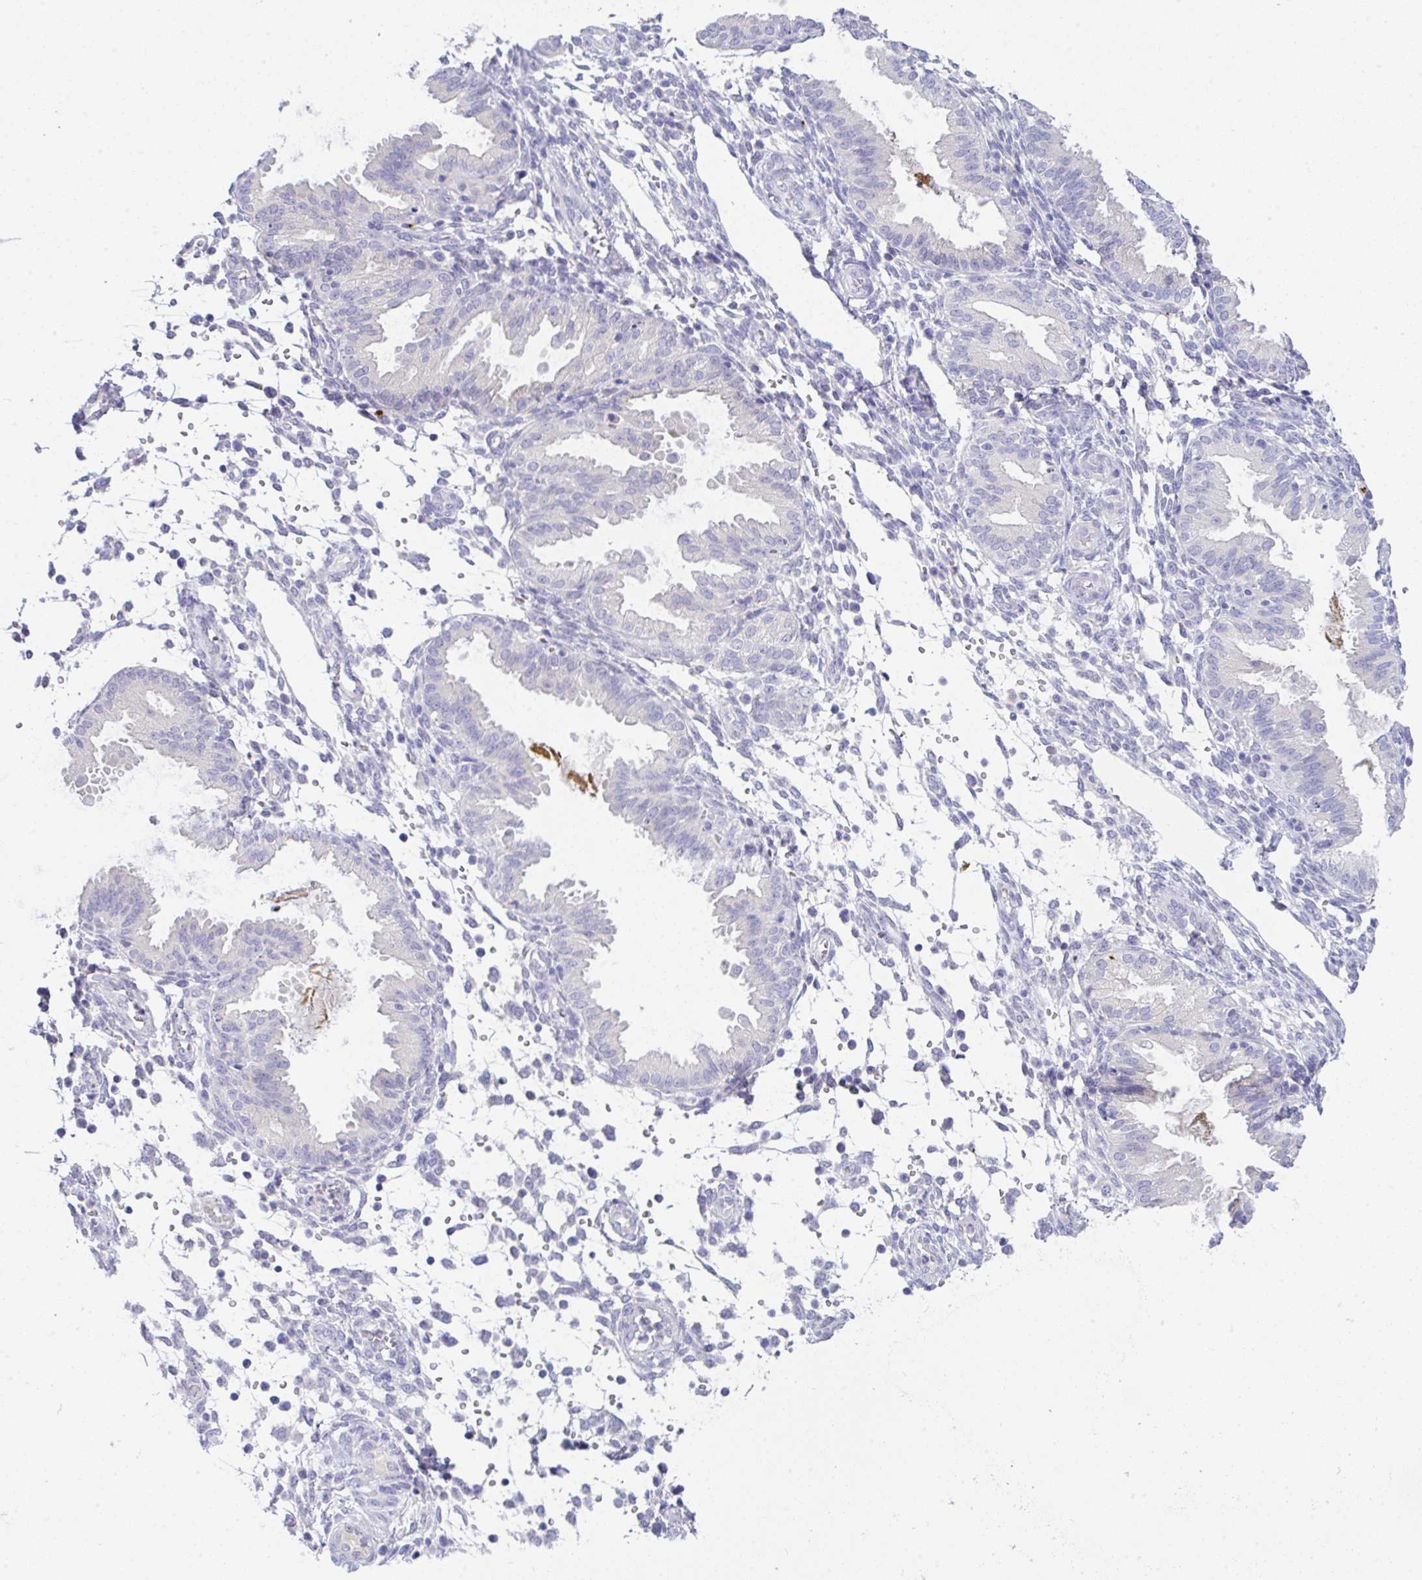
{"staining": {"intensity": "negative", "quantity": "none", "location": "none"}, "tissue": "endometrium", "cell_type": "Cells in endometrial stroma", "image_type": "normal", "snomed": [{"axis": "morphology", "description": "Normal tissue, NOS"}, {"axis": "topography", "description": "Endometrium"}], "caption": "Immunohistochemistry (IHC) image of normal endometrium stained for a protein (brown), which reveals no positivity in cells in endometrial stroma. The staining was performed using DAB (3,3'-diaminobenzidine) to visualize the protein expression in brown, while the nuclei were stained in blue with hematoxylin (Magnification: 20x).", "gene": "SERPINE3", "patient": {"sex": "female", "age": 33}}